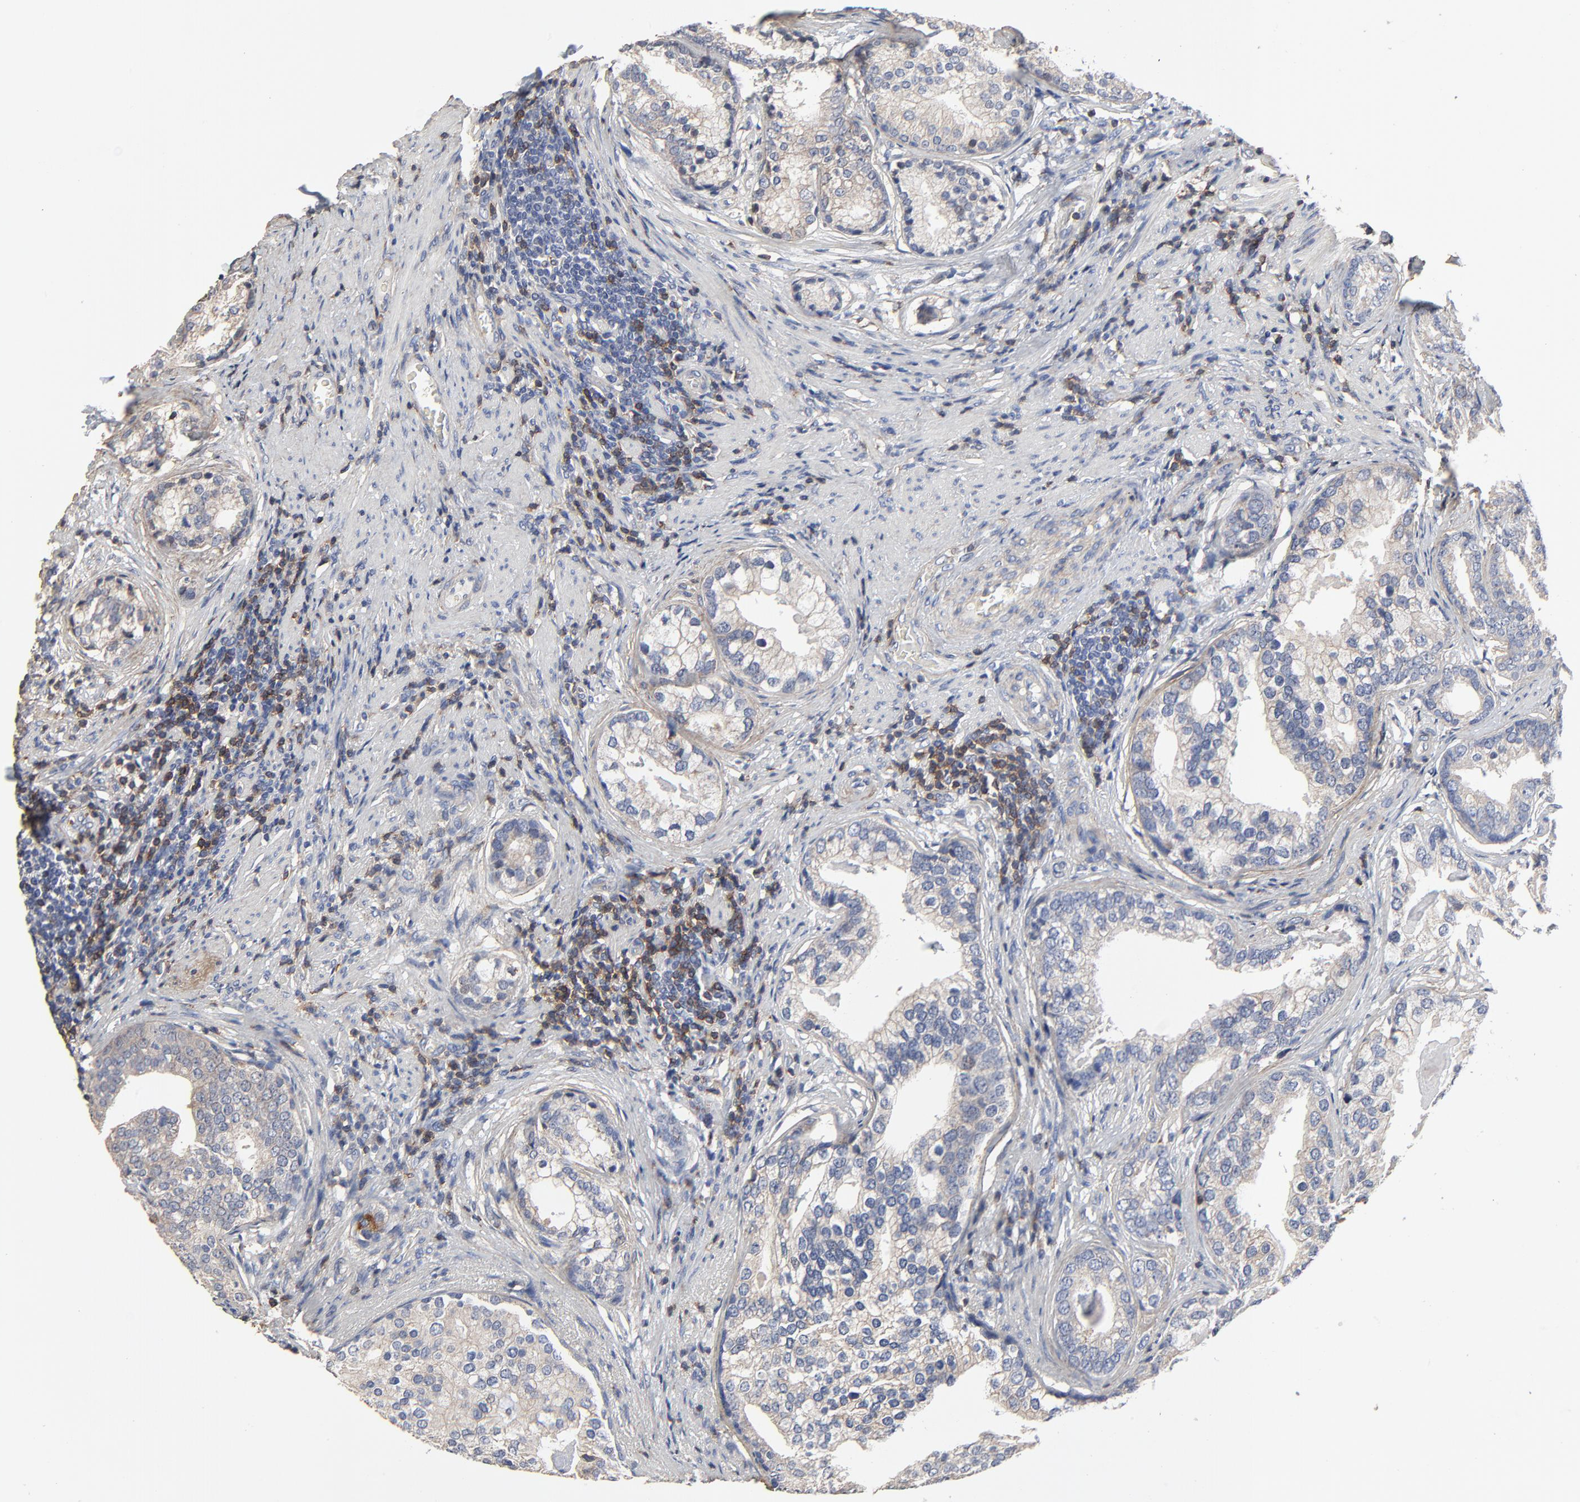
{"staining": {"intensity": "weak", "quantity": "<25%", "location": "cytoplasmic/membranous"}, "tissue": "prostate cancer", "cell_type": "Tumor cells", "image_type": "cancer", "snomed": [{"axis": "morphology", "description": "Adenocarcinoma, Low grade"}, {"axis": "topography", "description": "Prostate"}], "caption": "High power microscopy image of an IHC histopathology image of adenocarcinoma (low-grade) (prostate), revealing no significant expression in tumor cells.", "gene": "SKAP1", "patient": {"sex": "male", "age": 71}}